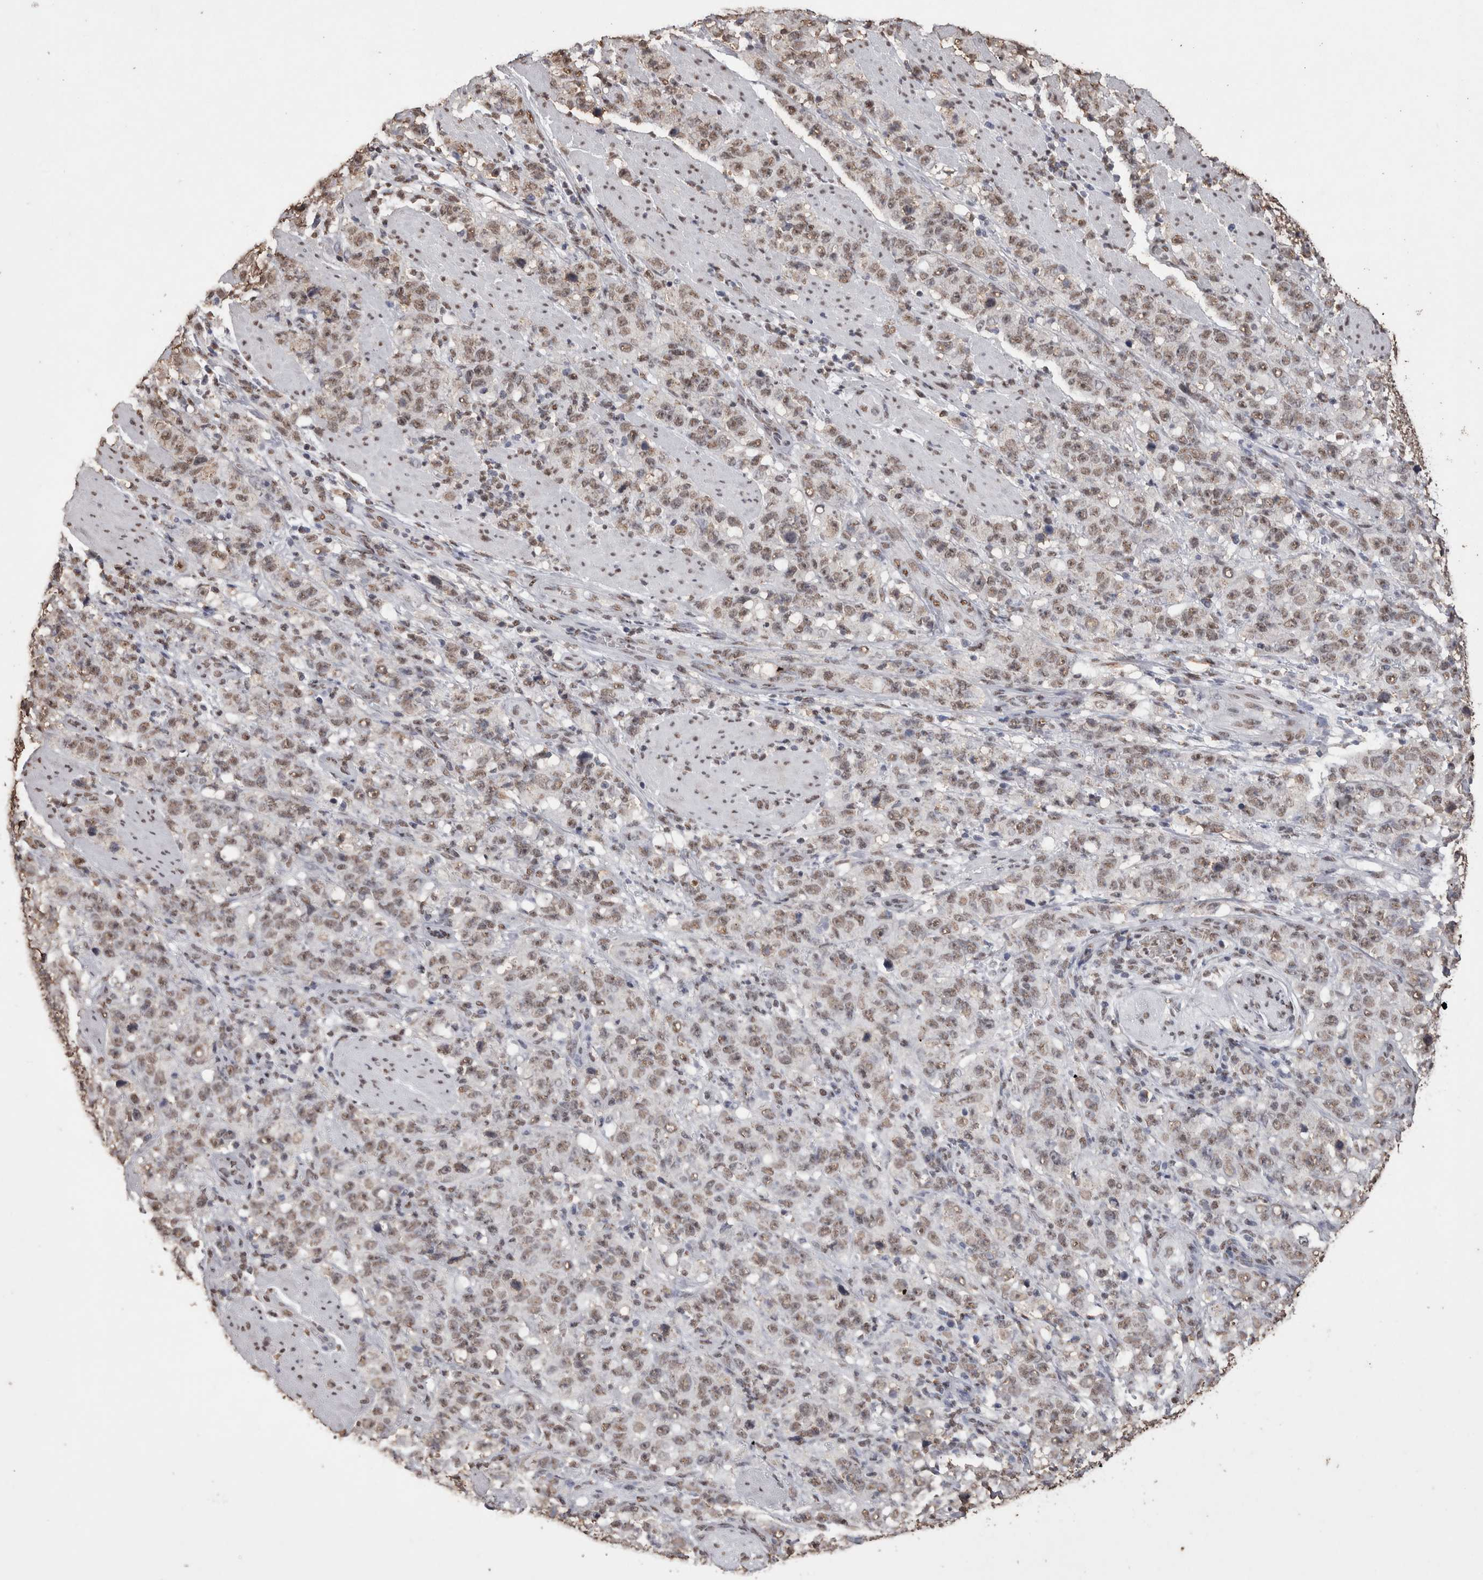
{"staining": {"intensity": "weak", "quantity": ">75%", "location": "nuclear"}, "tissue": "stomach cancer", "cell_type": "Tumor cells", "image_type": "cancer", "snomed": [{"axis": "morphology", "description": "Adenocarcinoma, NOS"}, {"axis": "topography", "description": "Stomach"}], "caption": "Stomach cancer stained for a protein exhibits weak nuclear positivity in tumor cells. The staining was performed using DAB (3,3'-diaminobenzidine), with brown indicating positive protein expression. Nuclei are stained blue with hematoxylin.", "gene": "NTHL1", "patient": {"sex": "male", "age": 48}}